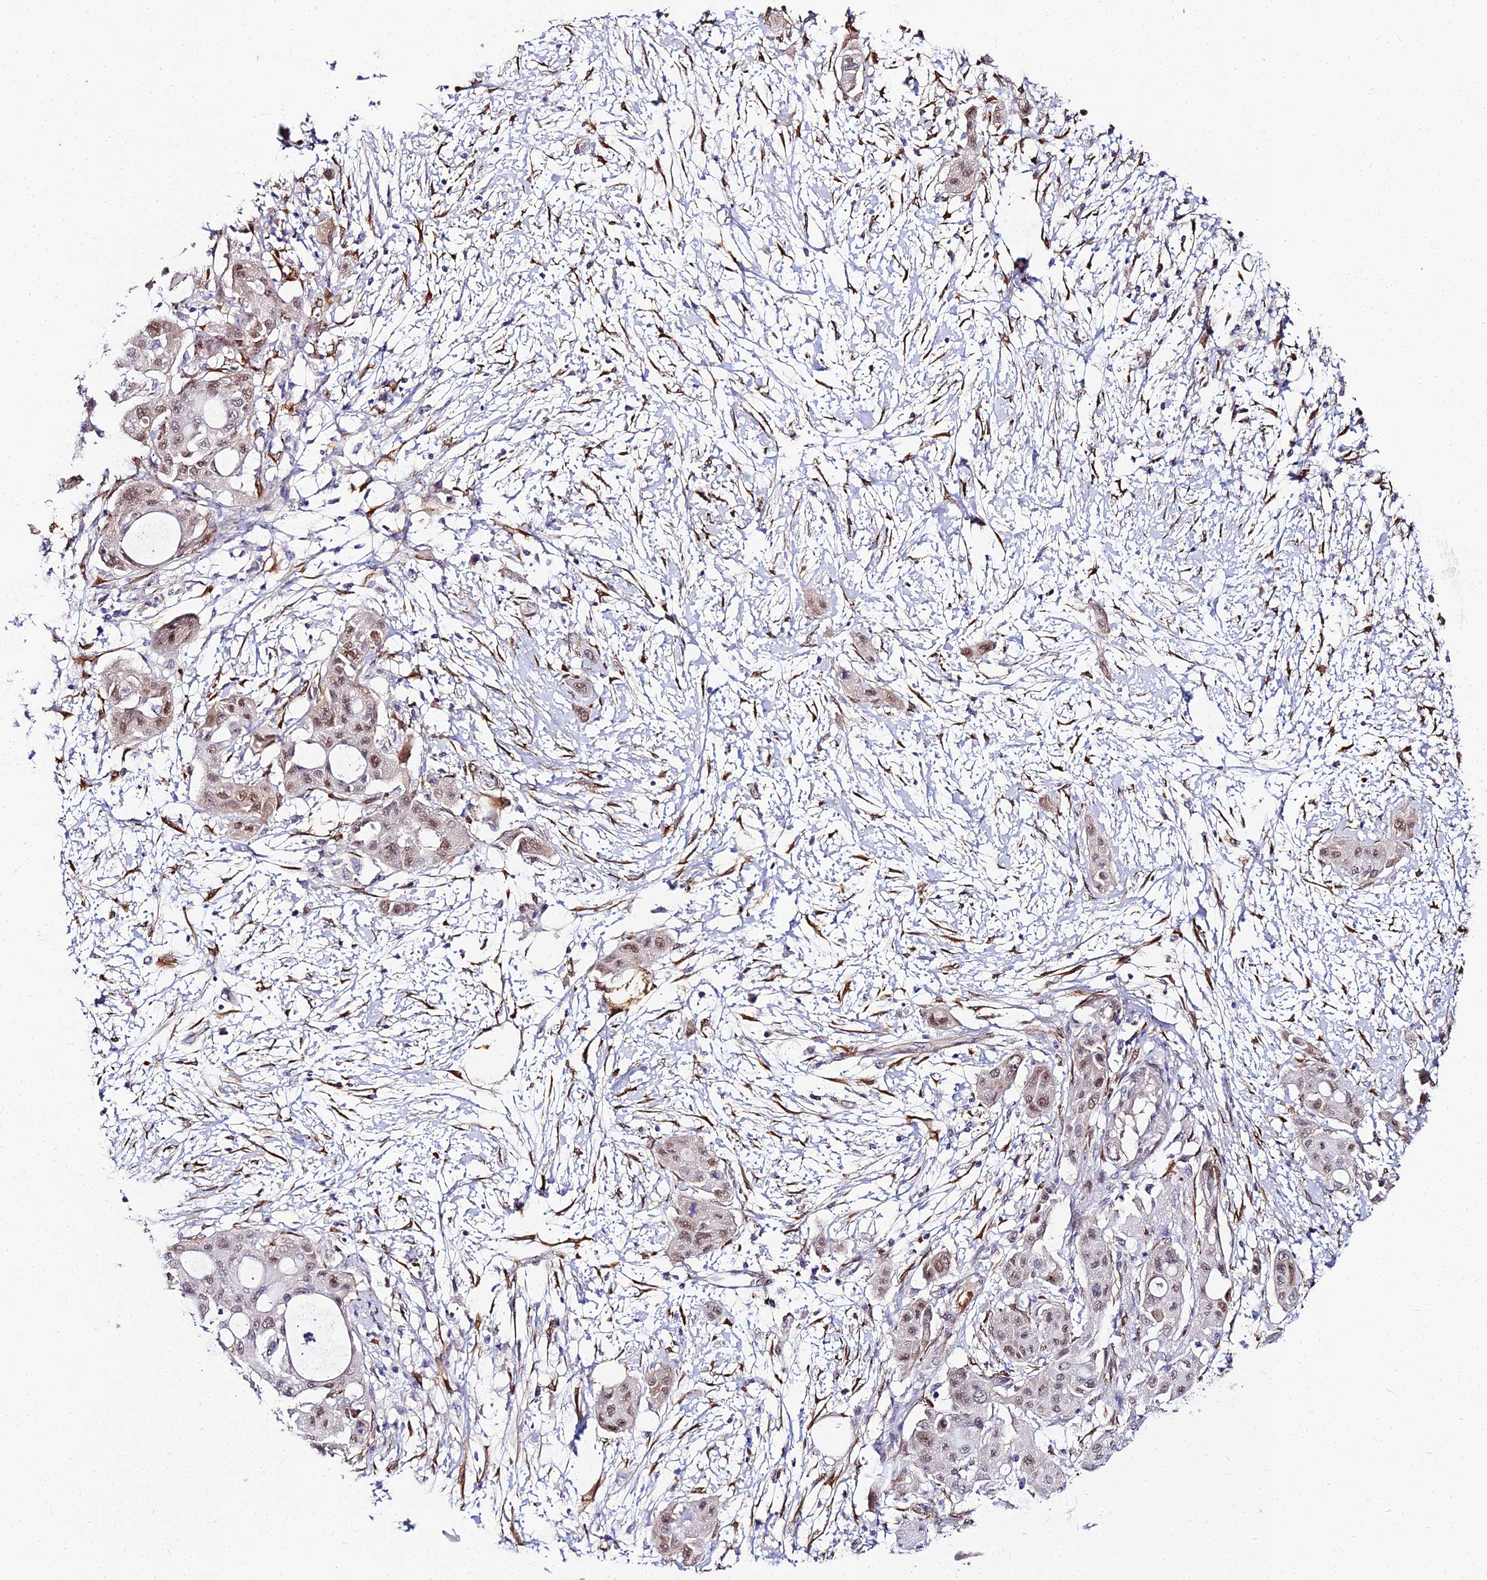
{"staining": {"intensity": "moderate", "quantity": "25%-75%", "location": "nuclear"}, "tissue": "pancreatic cancer", "cell_type": "Tumor cells", "image_type": "cancer", "snomed": [{"axis": "morphology", "description": "Adenocarcinoma, NOS"}, {"axis": "topography", "description": "Pancreas"}], "caption": "Immunohistochemistry of pancreatic cancer displays medium levels of moderate nuclear positivity in approximately 25%-75% of tumor cells.", "gene": "BCL9", "patient": {"sex": "male", "age": 68}}